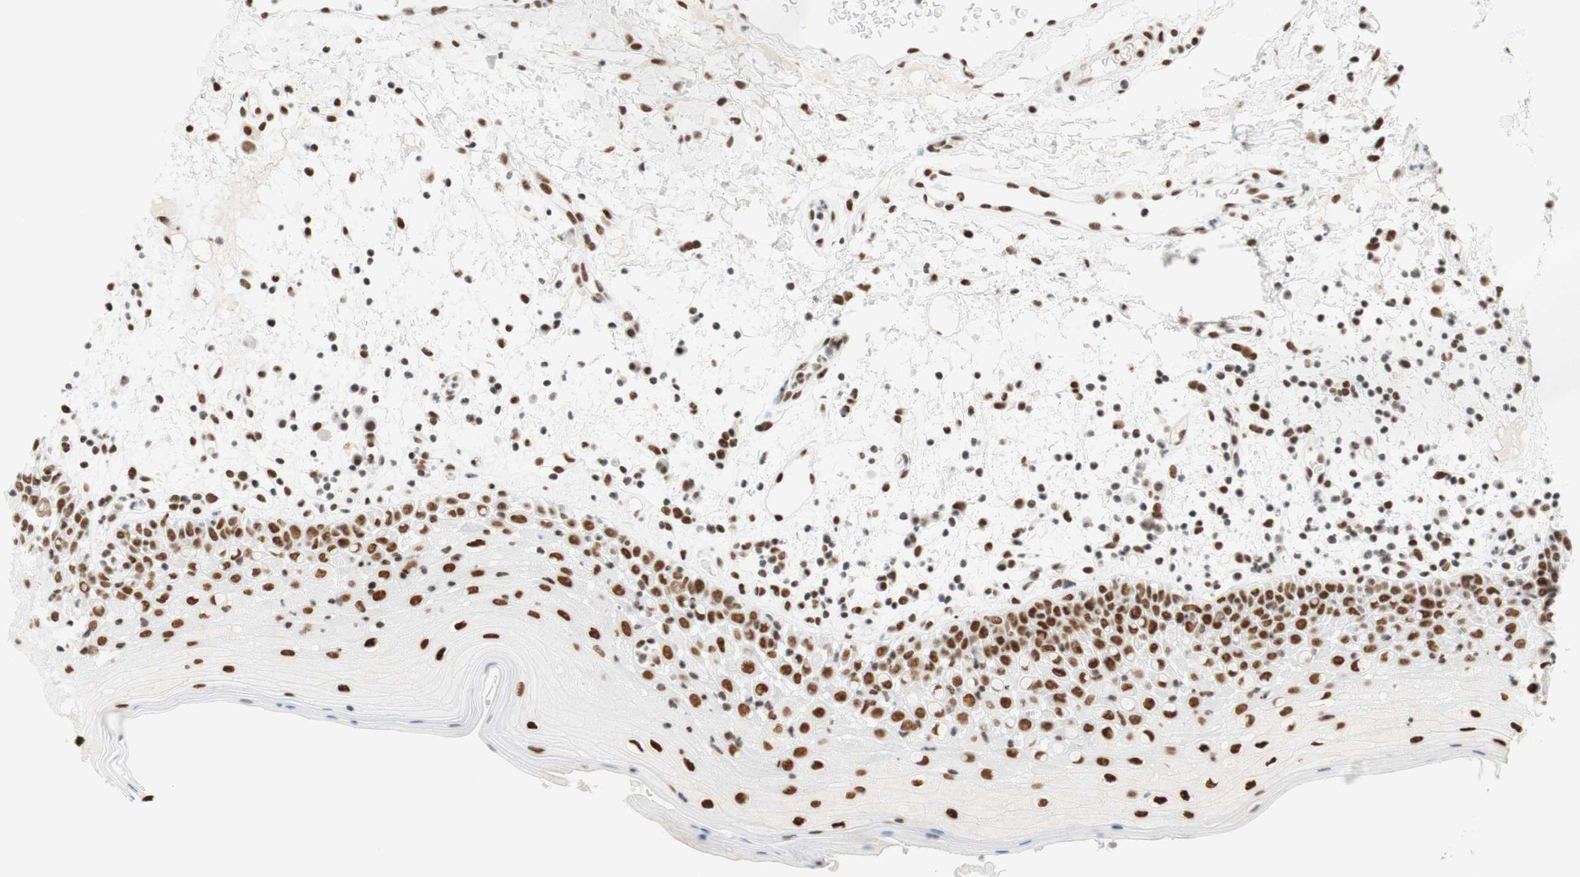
{"staining": {"intensity": "strong", "quantity": ">75%", "location": "nuclear"}, "tissue": "oral mucosa", "cell_type": "Squamous epithelial cells", "image_type": "normal", "snomed": [{"axis": "morphology", "description": "Normal tissue, NOS"}, {"axis": "morphology", "description": "Squamous cell carcinoma, NOS"}, {"axis": "topography", "description": "Skeletal muscle"}, {"axis": "topography", "description": "Oral tissue"}], "caption": "Brown immunohistochemical staining in normal human oral mucosa demonstrates strong nuclear staining in approximately >75% of squamous epithelial cells.", "gene": "RNF20", "patient": {"sex": "male", "age": 71}}